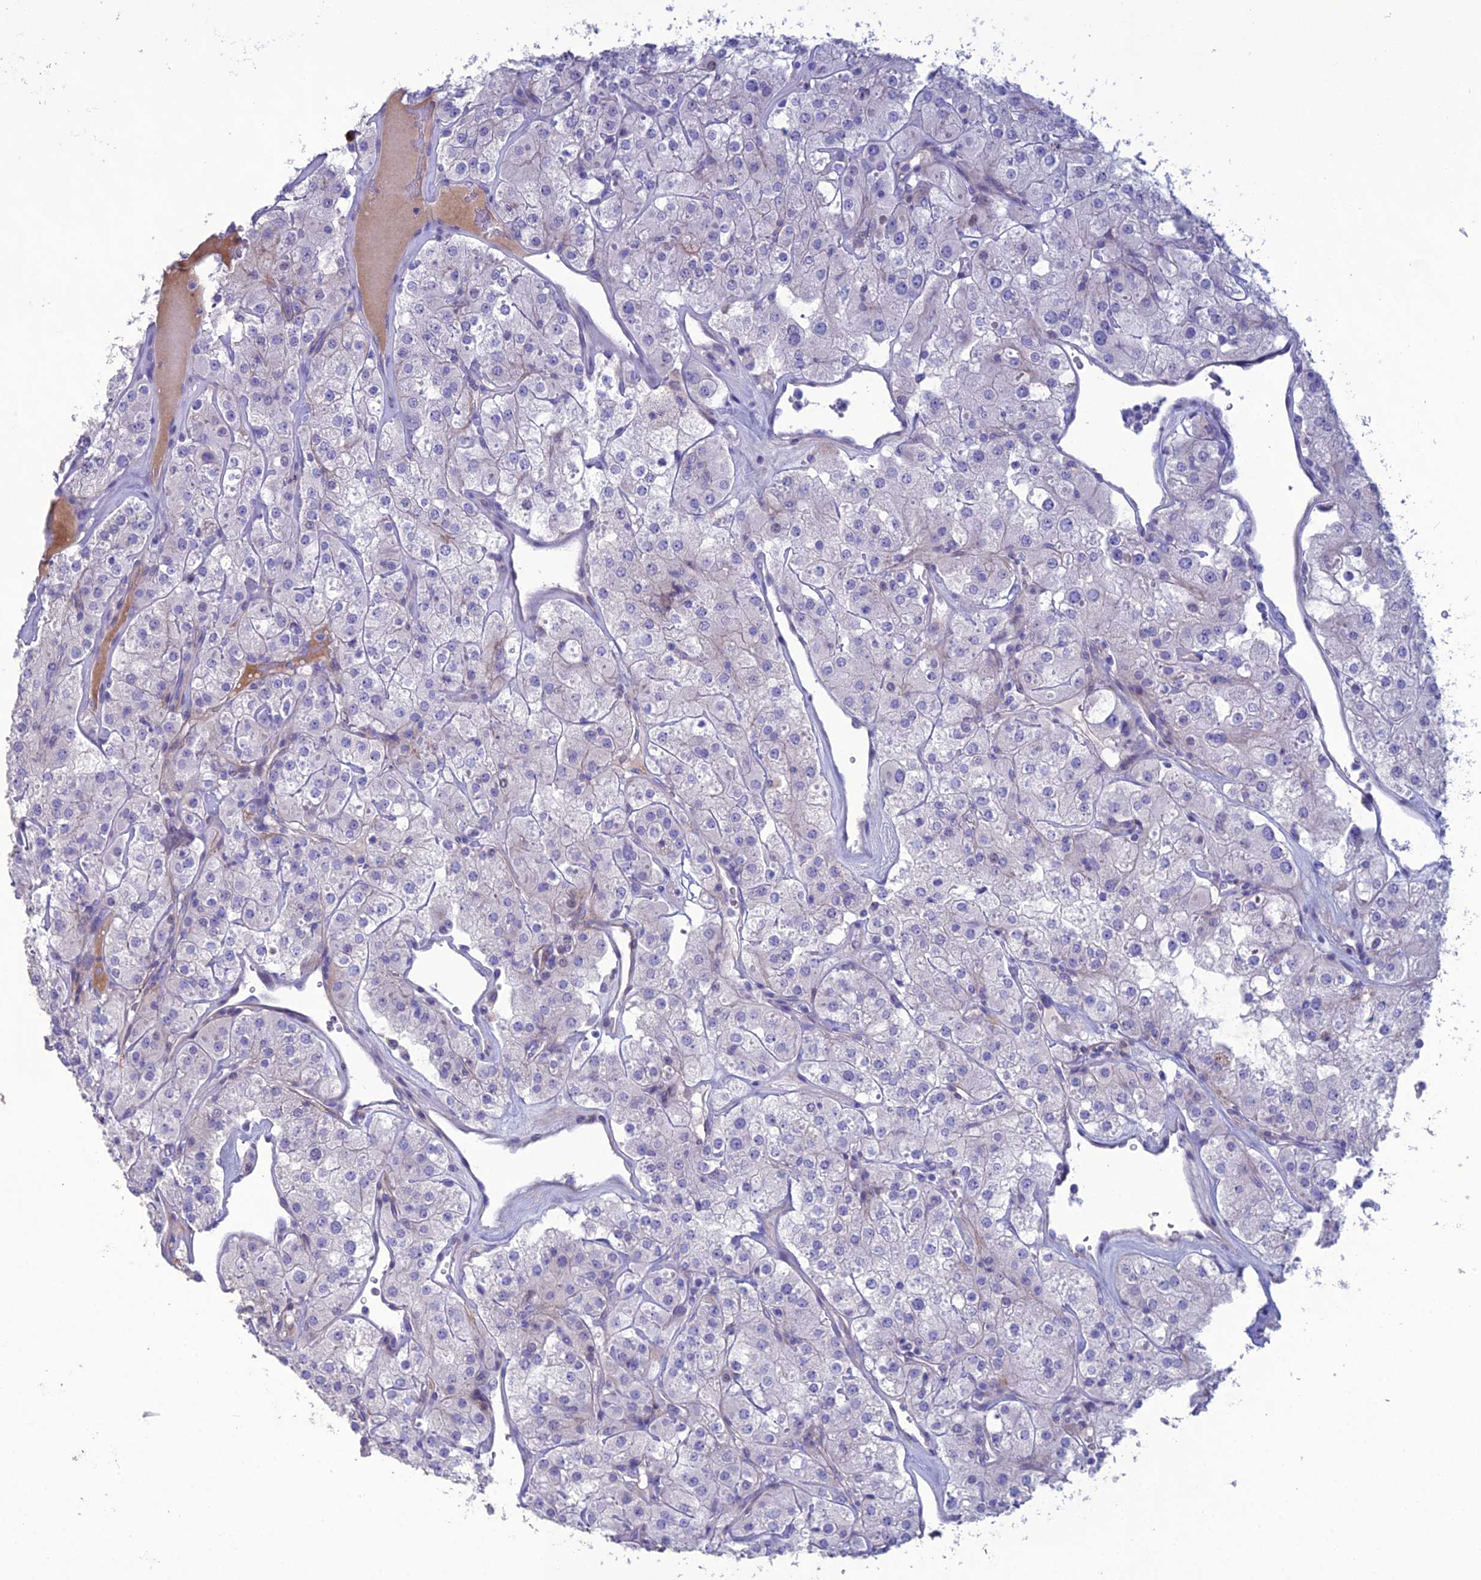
{"staining": {"intensity": "negative", "quantity": "none", "location": "none"}, "tissue": "renal cancer", "cell_type": "Tumor cells", "image_type": "cancer", "snomed": [{"axis": "morphology", "description": "Adenocarcinoma, NOS"}, {"axis": "topography", "description": "Kidney"}], "caption": "This is an immunohistochemistry histopathology image of renal cancer. There is no expression in tumor cells.", "gene": "OR56B1", "patient": {"sex": "male", "age": 77}}